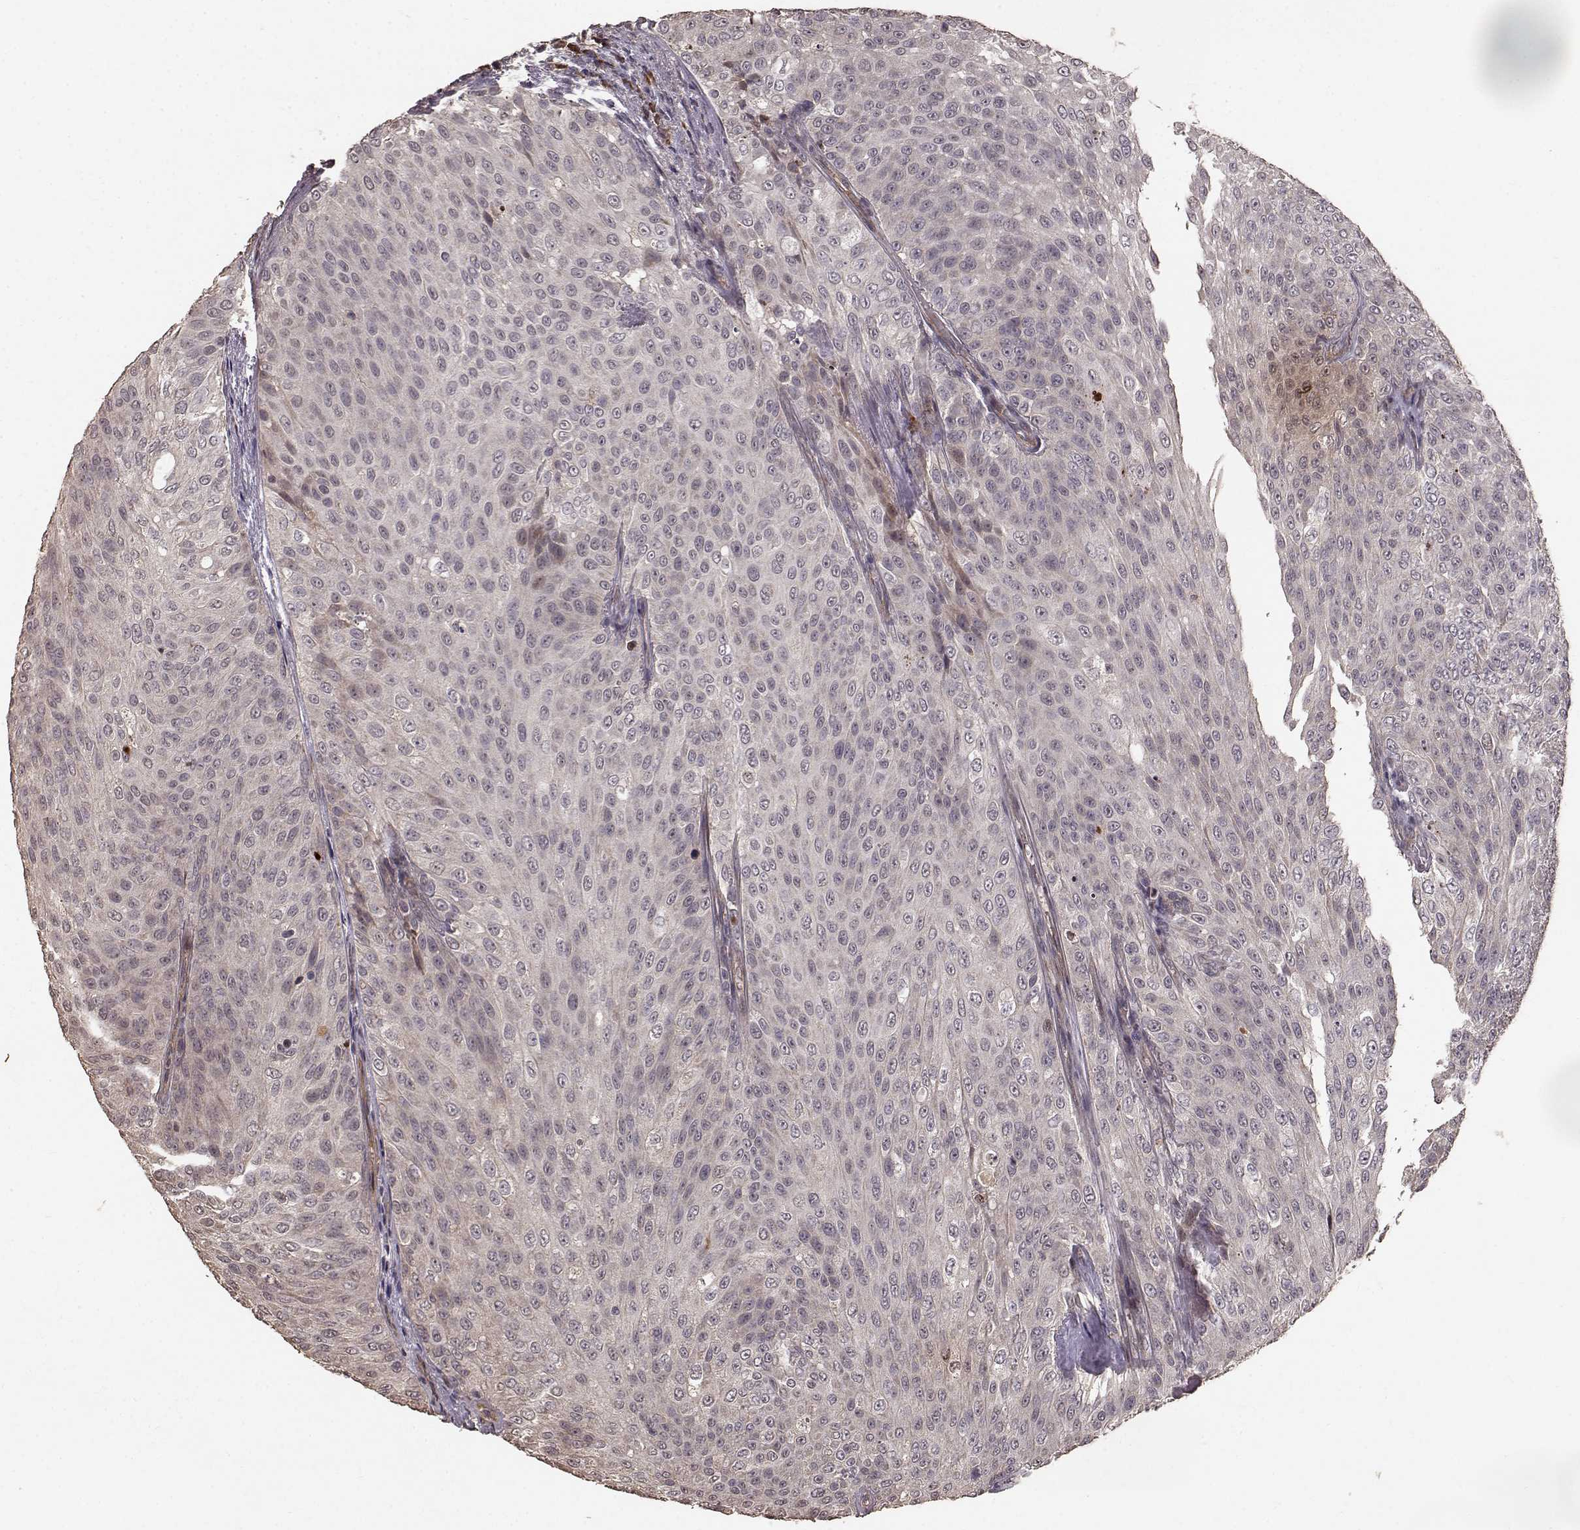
{"staining": {"intensity": "weak", "quantity": ">75%", "location": "cytoplasmic/membranous"}, "tissue": "urothelial cancer", "cell_type": "Tumor cells", "image_type": "cancer", "snomed": [{"axis": "morphology", "description": "Urothelial carcinoma, Low grade"}, {"axis": "topography", "description": "Ureter, NOS"}, {"axis": "topography", "description": "Urinary bladder"}], "caption": "Immunohistochemistry of low-grade urothelial carcinoma demonstrates low levels of weak cytoplasmic/membranous staining in about >75% of tumor cells.", "gene": "USP15", "patient": {"sex": "male", "age": 78}}